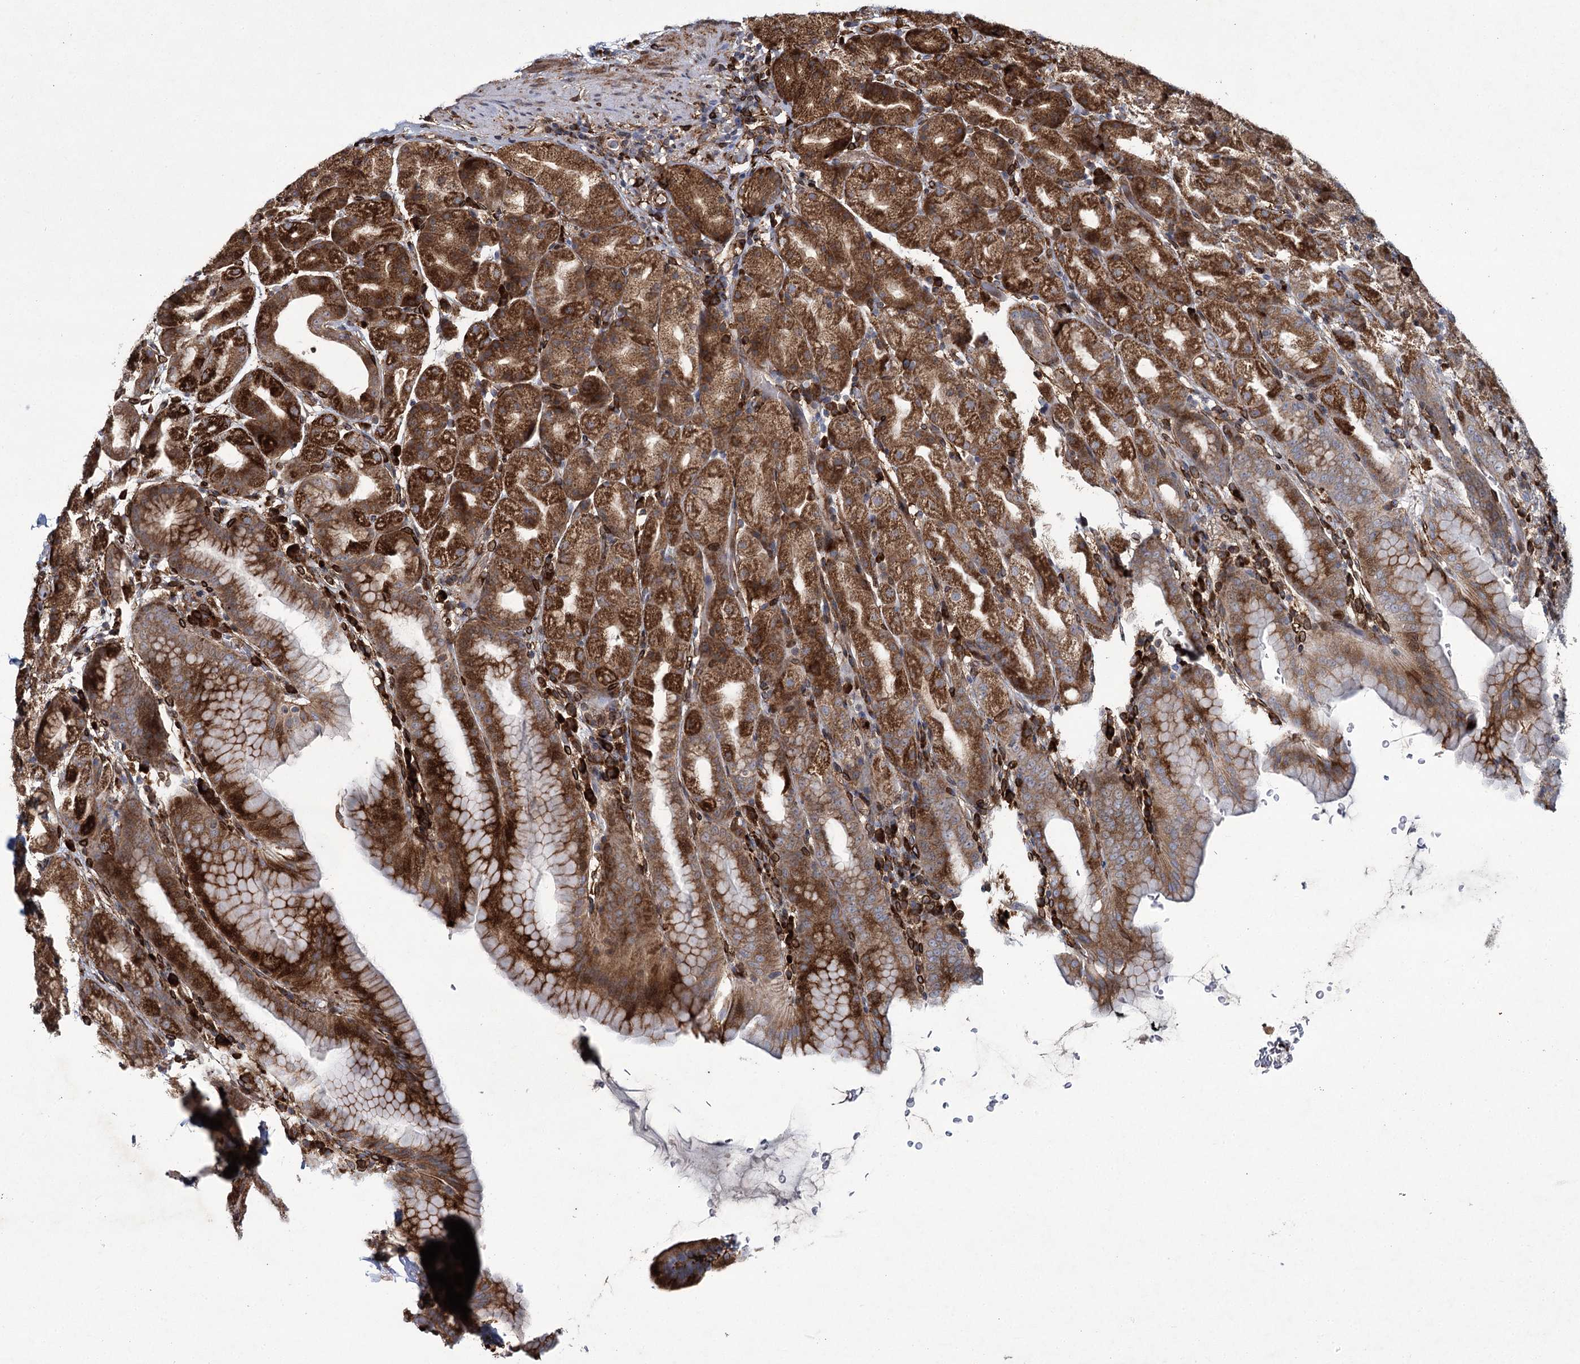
{"staining": {"intensity": "strong", "quantity": ">75%", "location": "cytoplasmic/membranous"}, "tissue": "stomach", "cell_type": "Glandular cells", "image_type": "normal", "snomed": [{"axis": "morphology", "description": "Normal tissue, NOS"}, {"axis": "topography", "description": "Stomach, upper"}], "caption": "Immunohistochemistry (DAB (3,3'-diaminobenzidine)) staining of unremarkable human stomach reveals strong cytoplasmic/membranous protein expression in about >75% of glandular cells. The staining is performed using DAB brown chromogen to label protein expression. The nuclei are counter-stained blue using hematoxylin.", "gene": "DCUN1D4", "patient": {"sex": "male", "age": 68}}